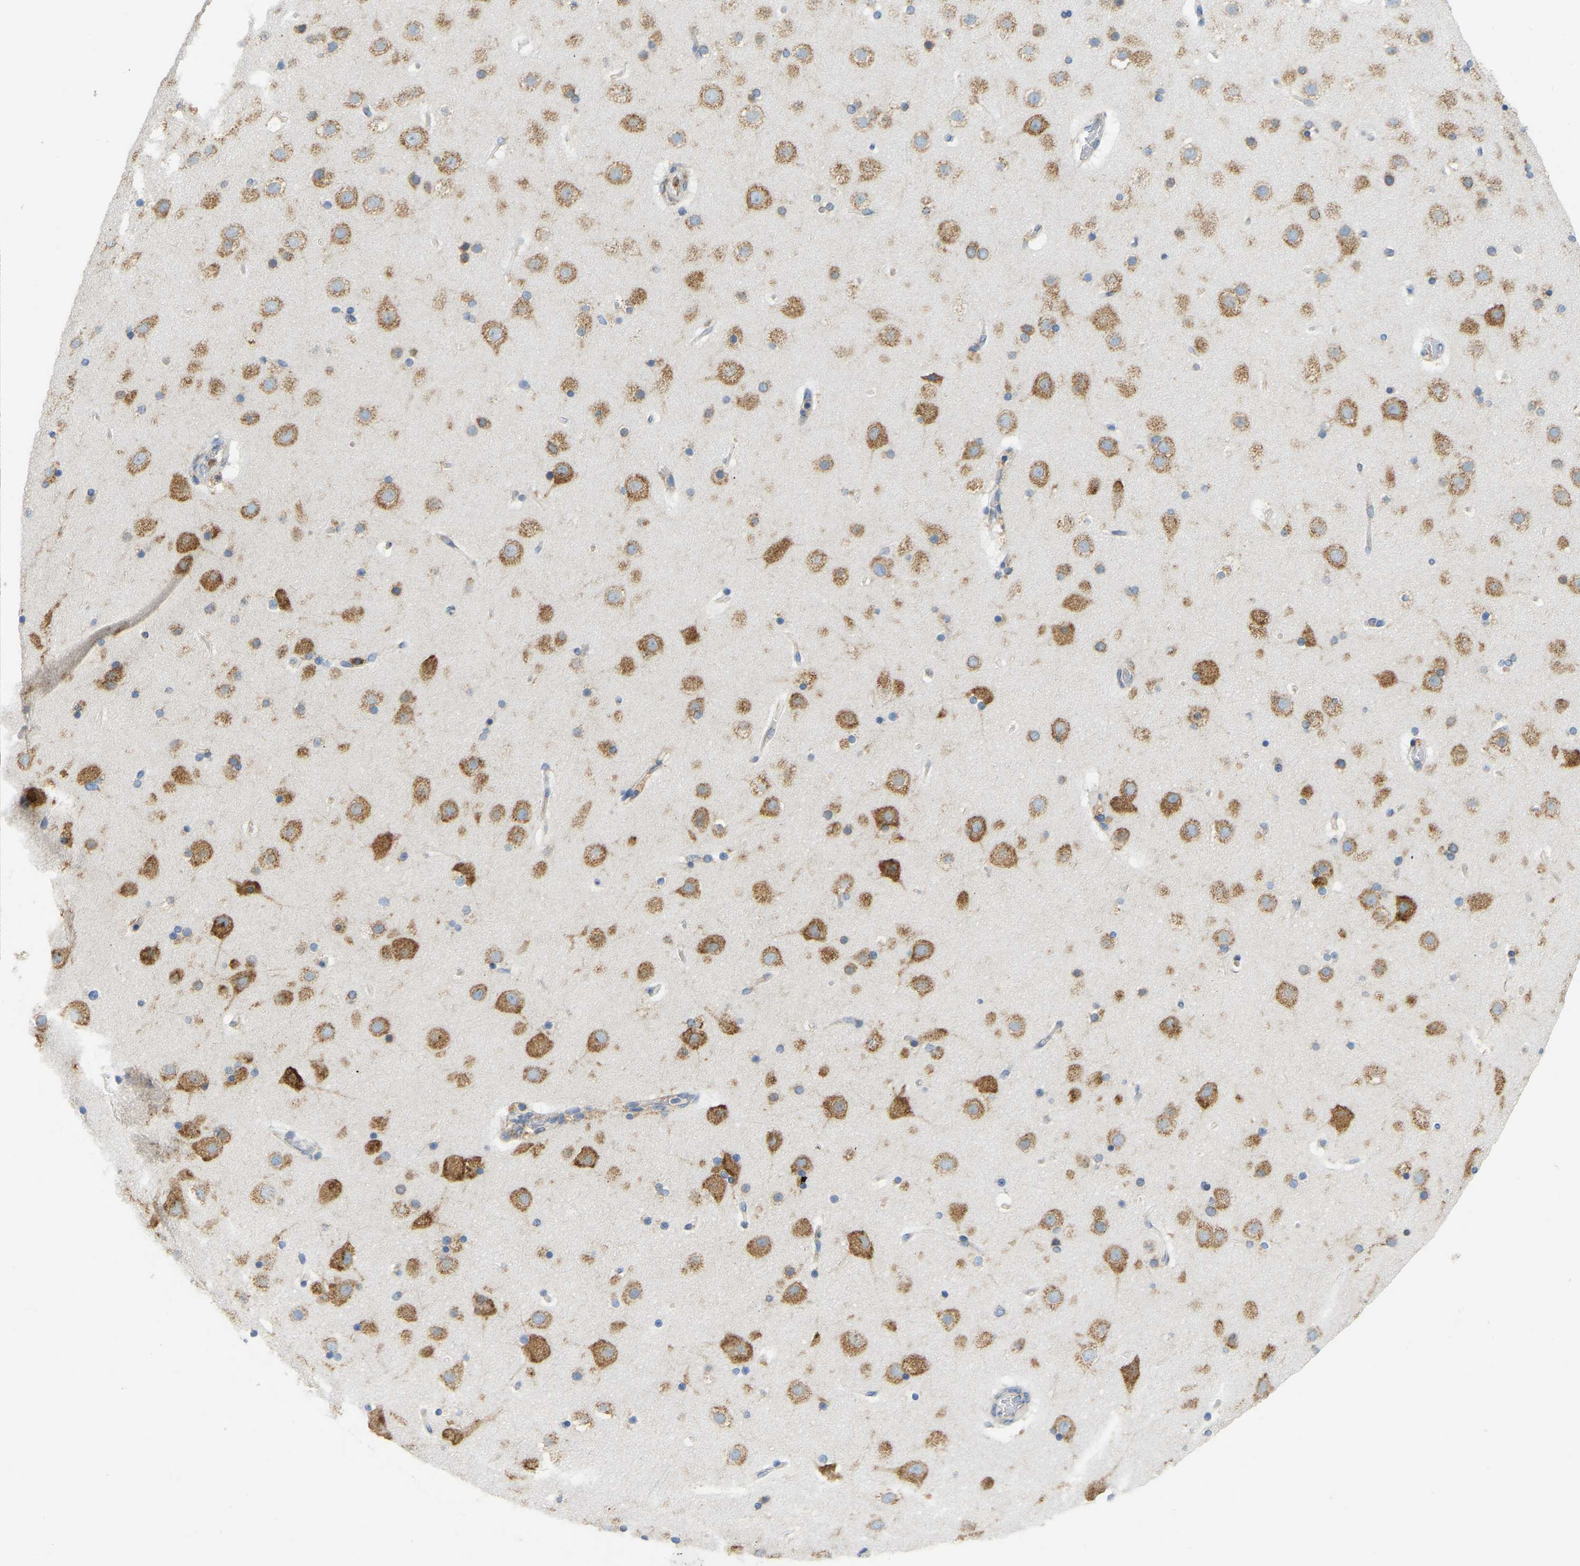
{"staining": {"intensity": "negative", "quantity": "none", "location": "none"}, "tissue": "cerebral cortex", "cell_type": "Endothelial cells", "image_type": "normal", "snomed": [{"axis": "morphology", "description": "Normal tissue, NOS"}, {"axis": "topography", "description": "Cerebral cortex"}], "caption": "DAB immunohistochemical staining of normal cerebral cortex exhibits no significant positivity in endothelial cells. (DAB (3,3'-diaminobenzidine) immunohistochemistry (IHC) with hematoxylin counter stain).", "gene": "SND1", "patient": {"sex": "male", "age": 57}}